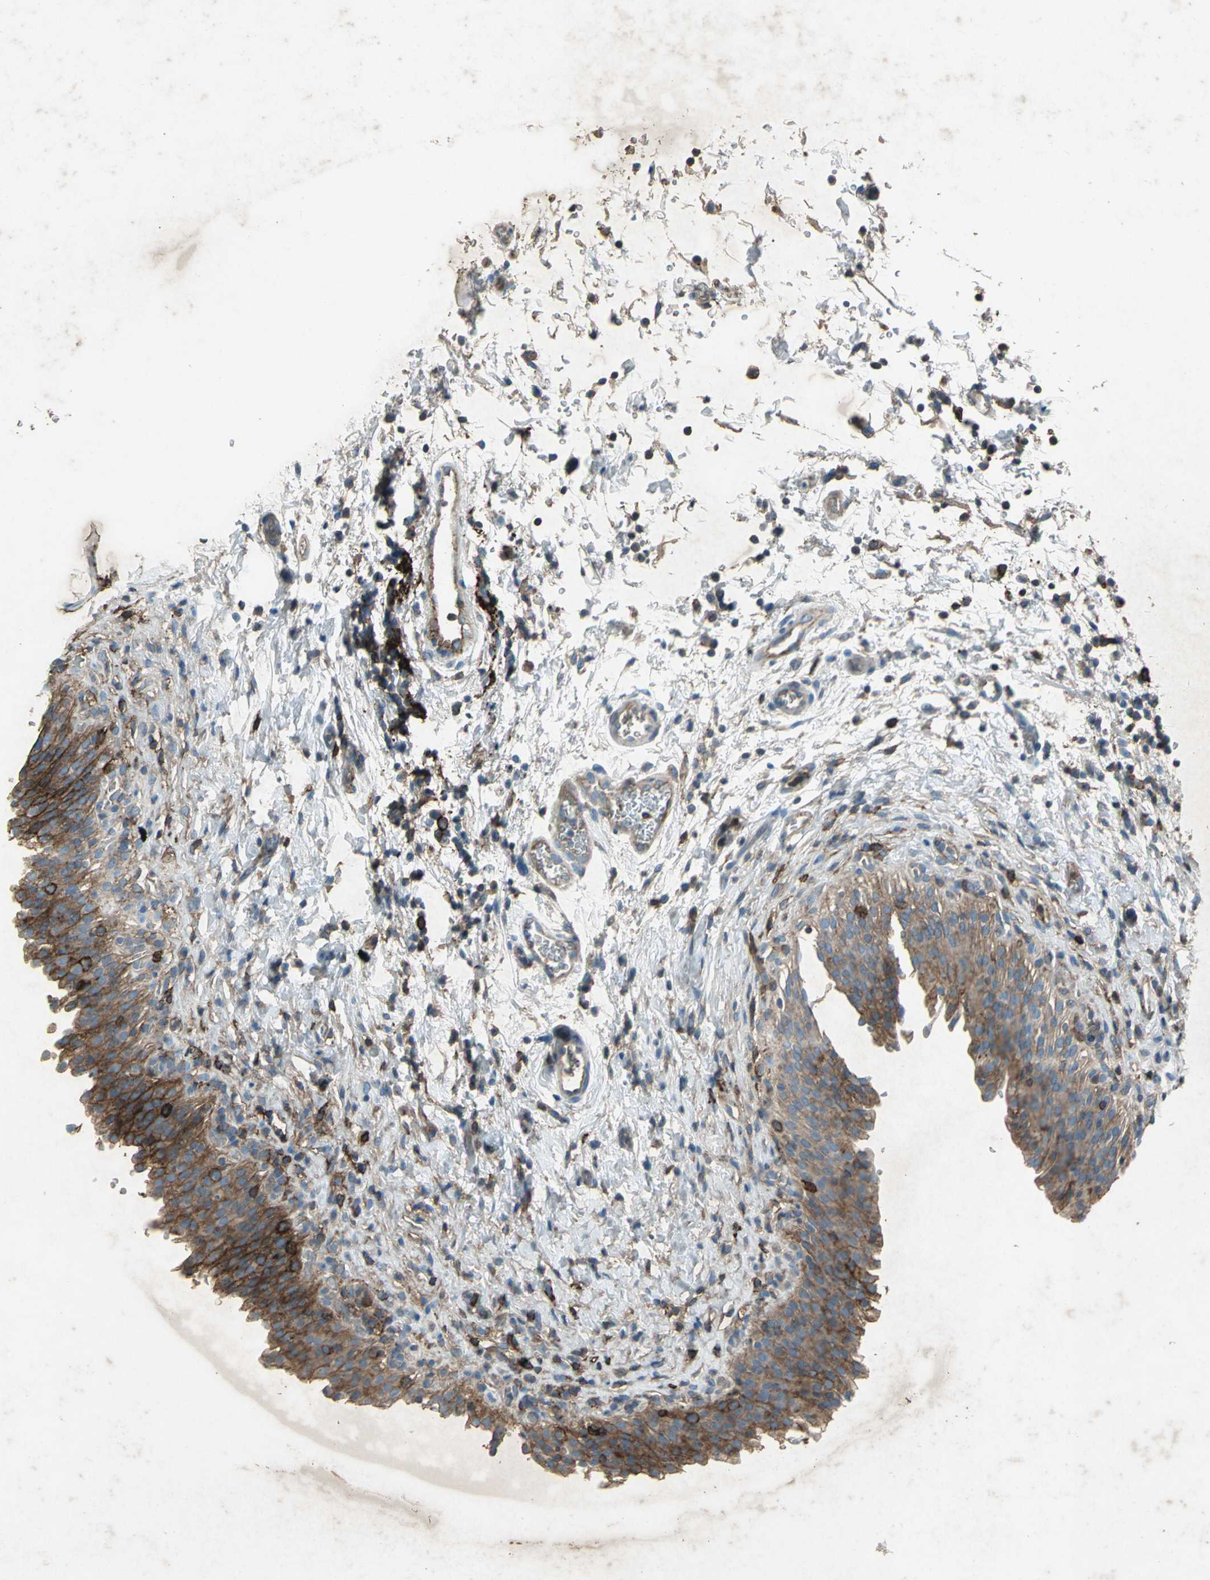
{"staining": {"intensity": "moderate", "quantity": "25%-75%", "location": "cytoplasmic/membranous"}, "tissue": "urinary bladder", "cell_type": "Urothelial cells", "image_type": "normal", "snomed": [{"axis": "morphology", "description": "Normal tissue, NOS"}, {"axis": "topography", "description": "Urinary bladder"}], "caption": "The immunohistochemical stain labels moderate cytoplasmic/membranous staining in urothelial cells of unremarkable urinary bladder.", "gene": "CCR6", "patient": {"sex": "male", "age": 51}}